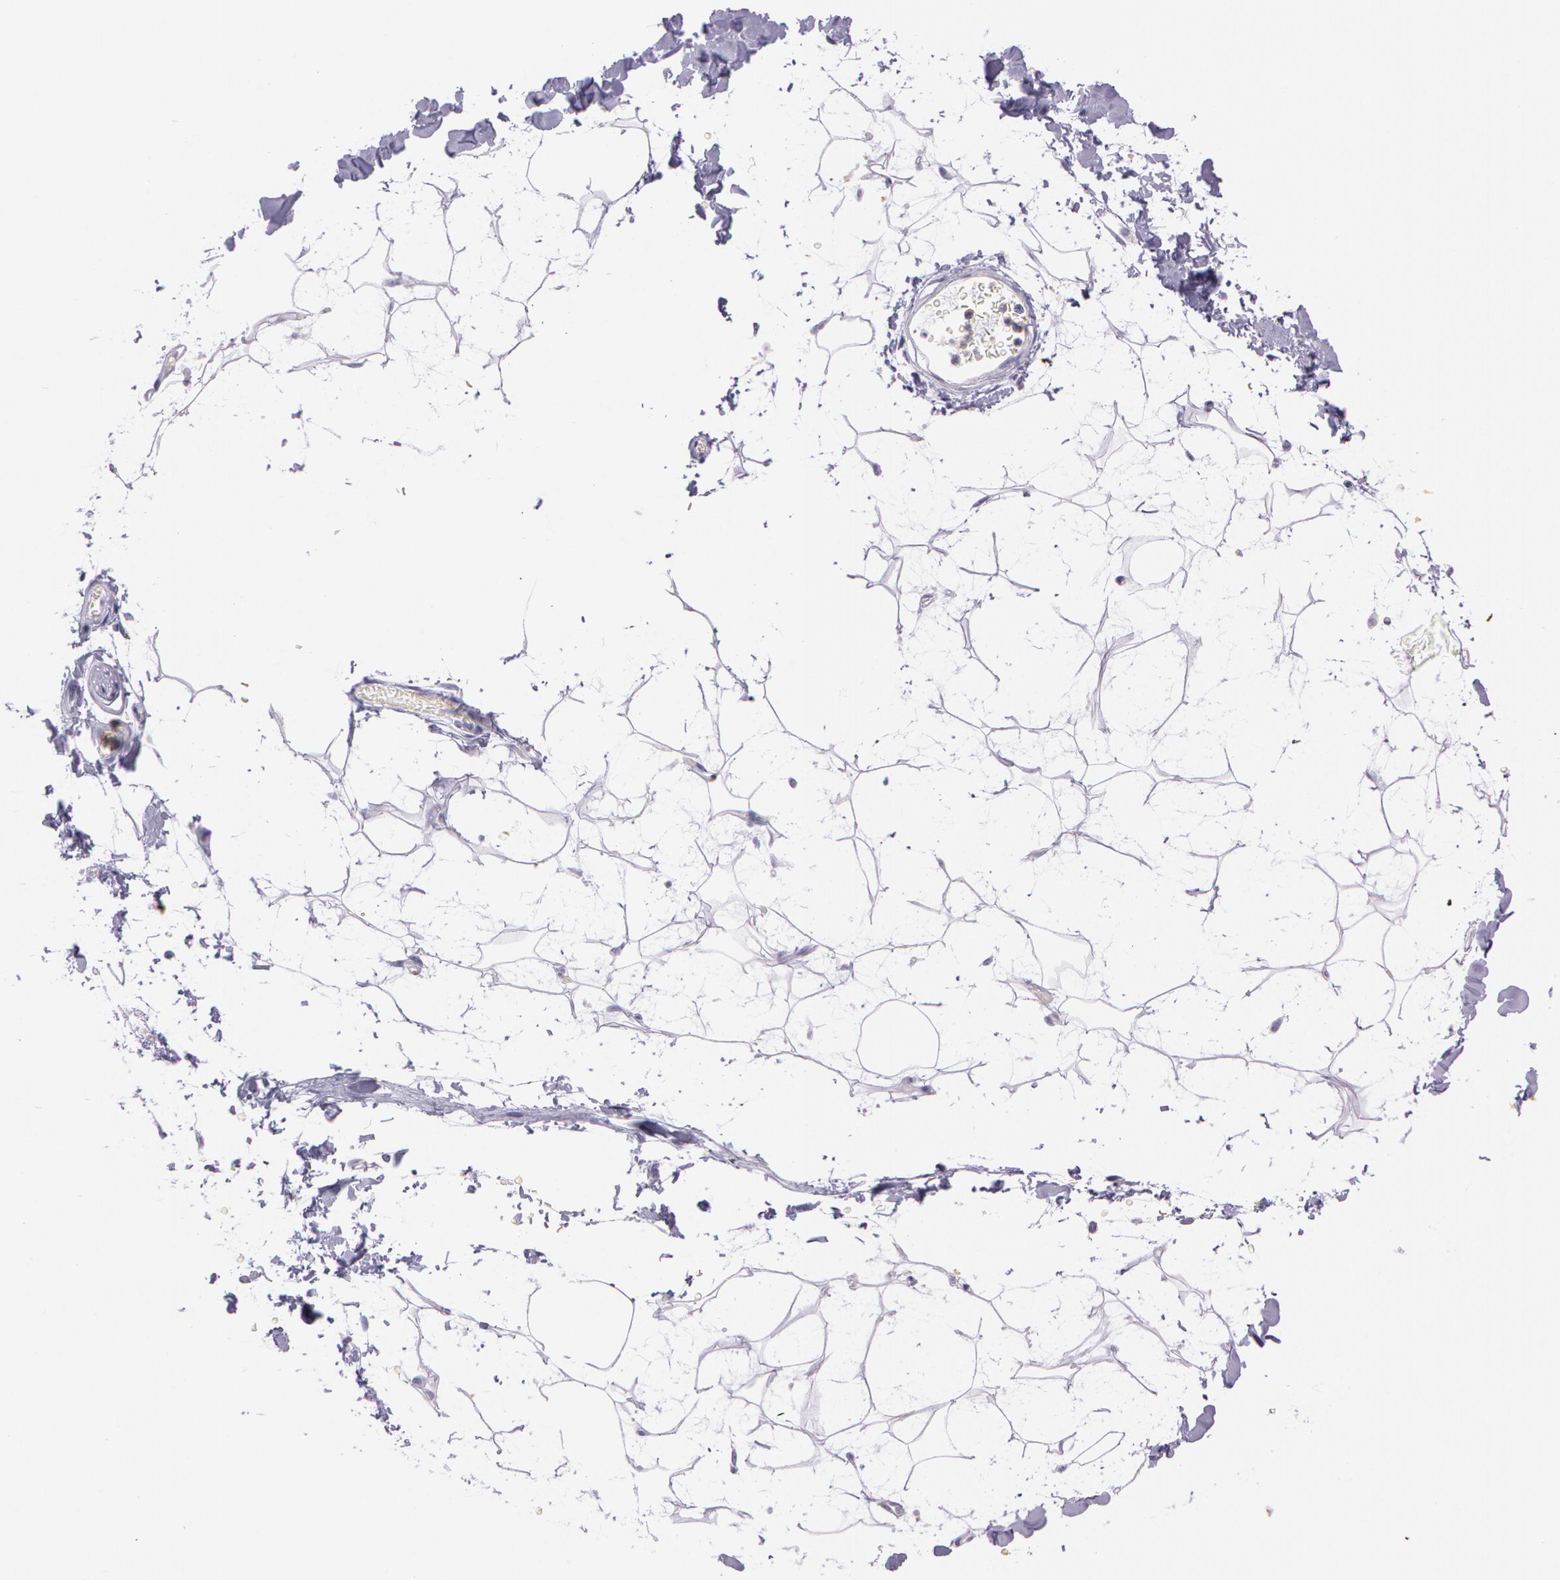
{"staining": {"intensity": "negative", "quantity": "<25%", "location": "none"}, "tissue": "adipose tissue", "cell_type": "Adipocytes", "image_type": "normal", "snomed": [{"axis": "morphology", "description": "Normal tissue, NOS"}, {"axis": "topography", "description": "Soft tissue"}], "caption": "Immunohistochemical staining of unremarkable human adipose tissue reveals no significant positivity in adipocytes. Brightfield microscopy of immunohistochemistry stained with DAB (3,3'-diaminobenzidine) (brown) and hematoxylin (blue), captured at high magnification.", "gene": "LY75", "patient": {"sex": "male", "age": 72}}